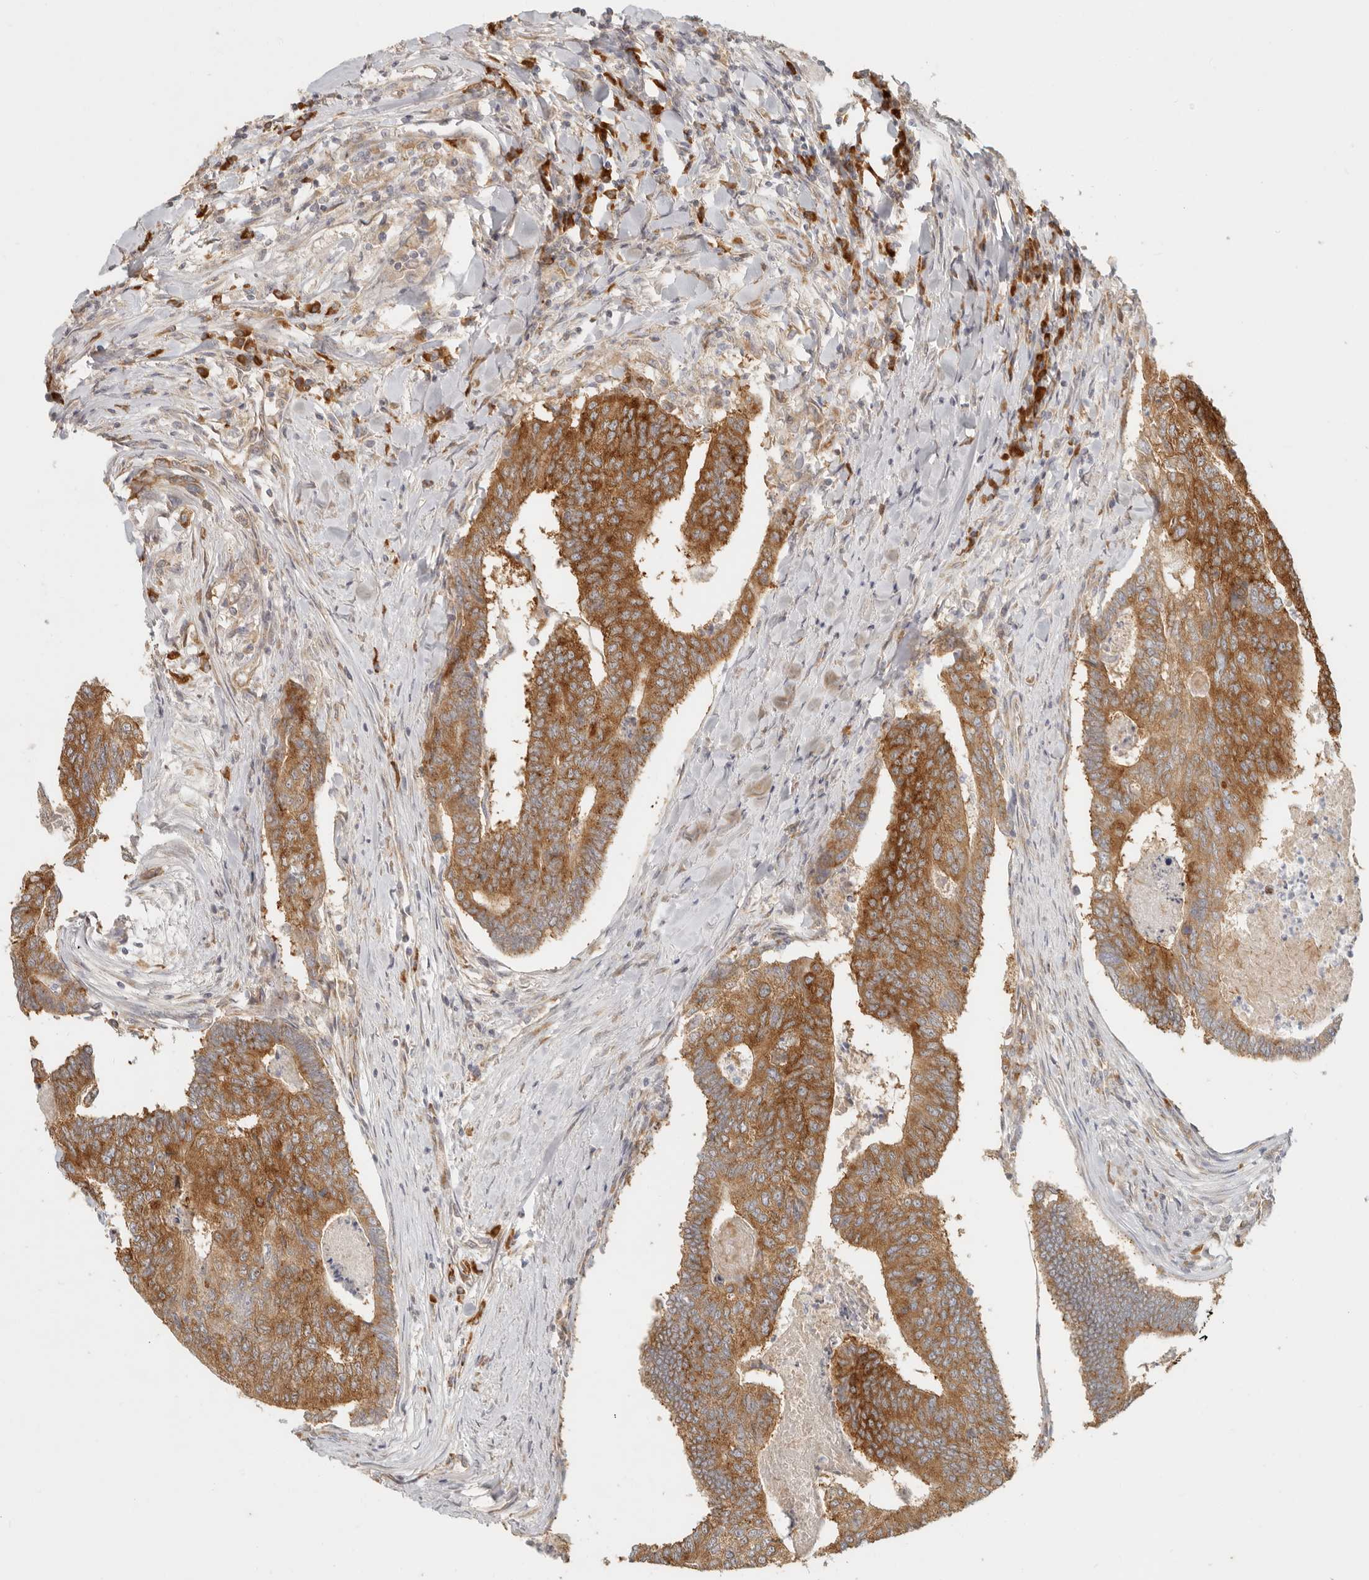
{"staining": {"intensity": "strong", "quantity": ">75%", "location": "cytoplasmic/membranous"}, "tissue": "colorectal cancer", "cell_type": "Tumor cells", "image_type": "cancer", "snomed": [{"axis": "morphology", "description": "Adenocarcinoma, NOS"}, {"axis": "topography", "description": "Colon"}], "caption": "Tumor cells exhibit strong cytoplasmic/membranous positivity in about >75% of cells in colorectal cancer (adenocarcinoma).", "gene": "PABPC4", "patient": {"sex": "female", "age": 67}}